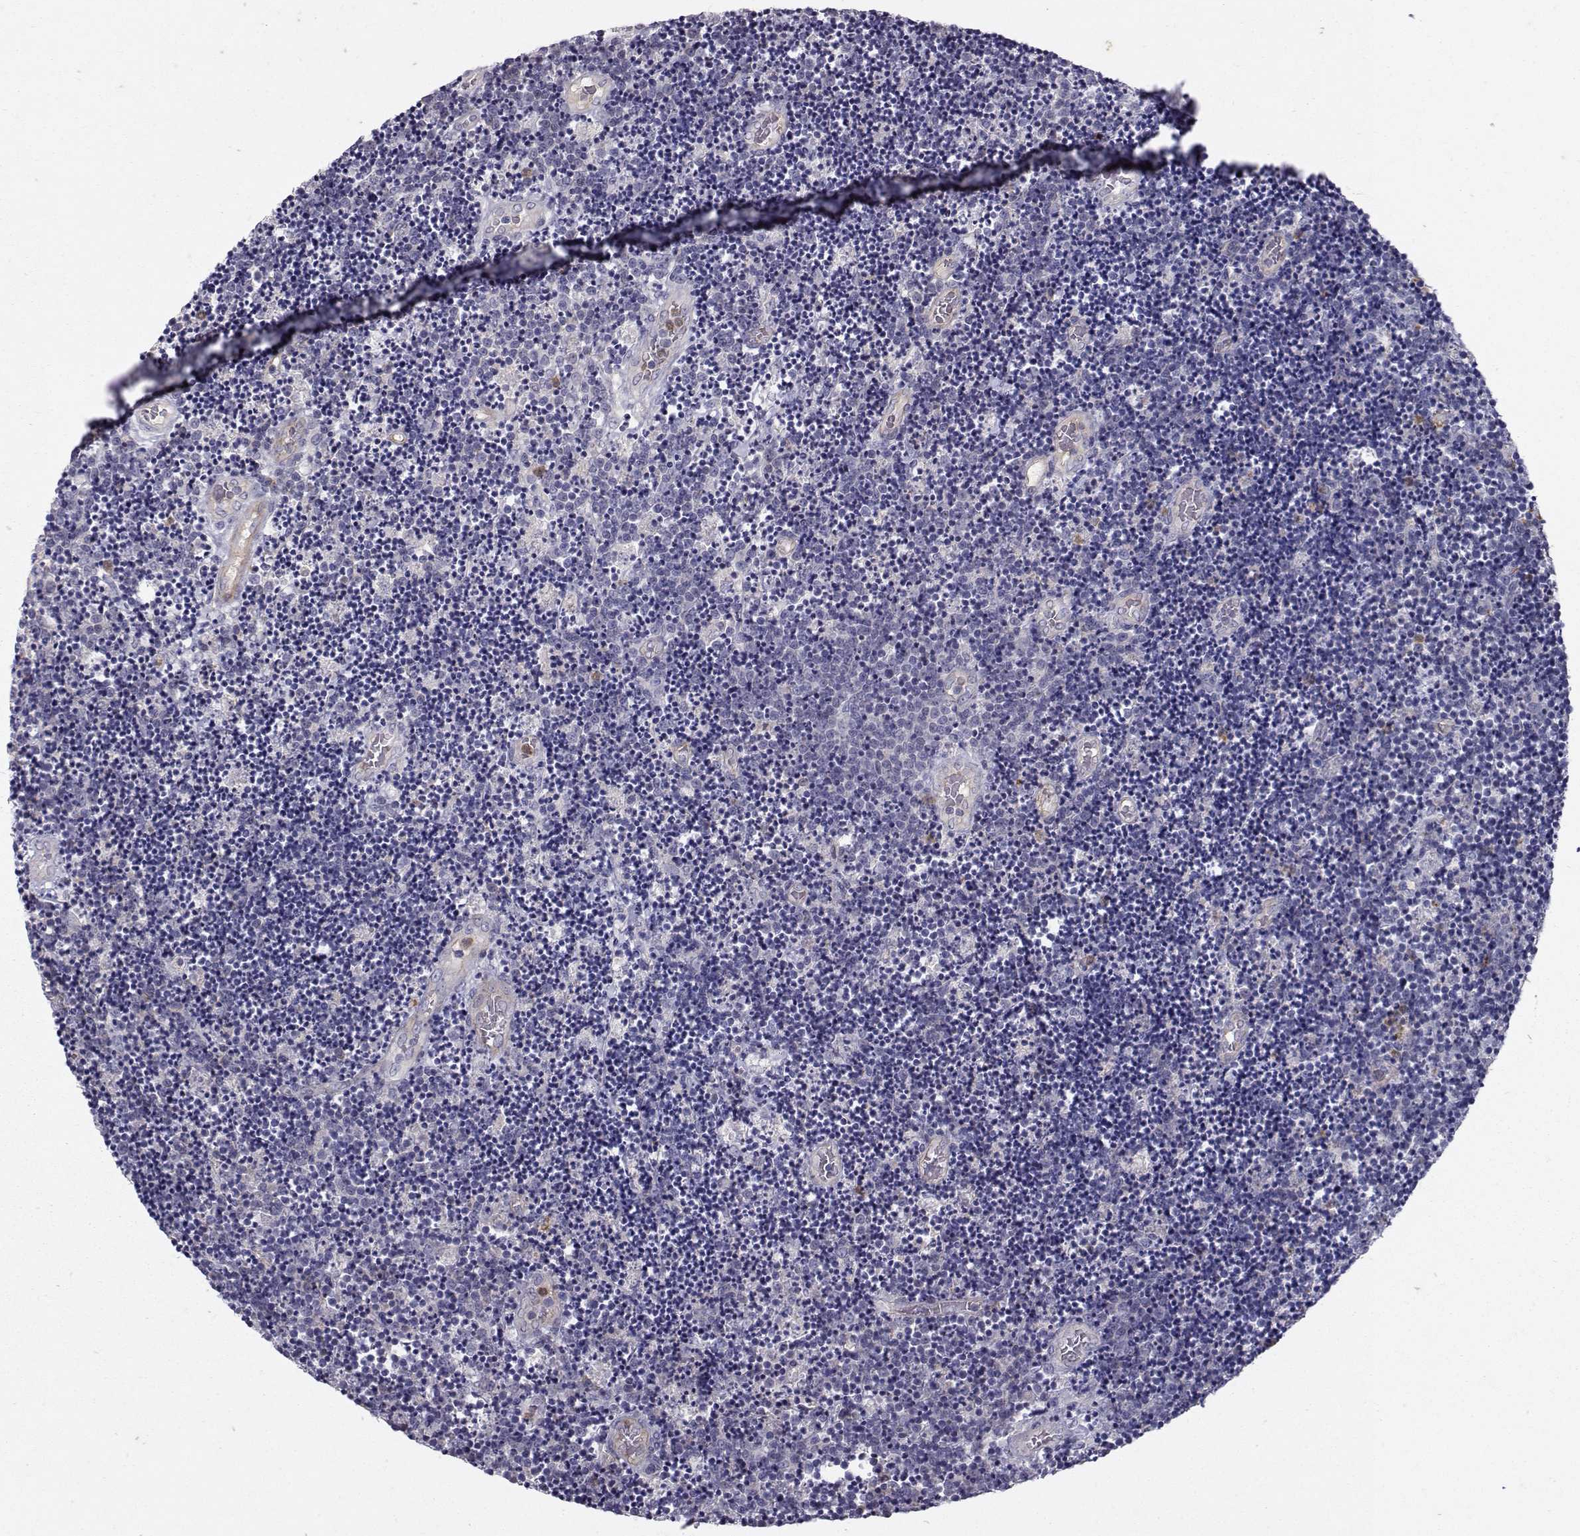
{"staining": {"intensity": "negative", "quantity": "none", "location": "none"}, "tissue": "lymphoma", "cell_type": "Tumor cells", "image_type": "cancer", "snomed": [{"axis": "morphology", "description": "Malignant lymphoma, non-Hodgkin's type, Low grade"}, {"axis": "topography", "description": "Brain"}], "caption": "This is an immunohistochemistry (IHC) micrograph of malignant lymphoma, non-Hodgkin's type (low-grade). There is no staining in tumor cells.", "gene": "OPRD1", "patient": {"sex": "female", "age": 66}}